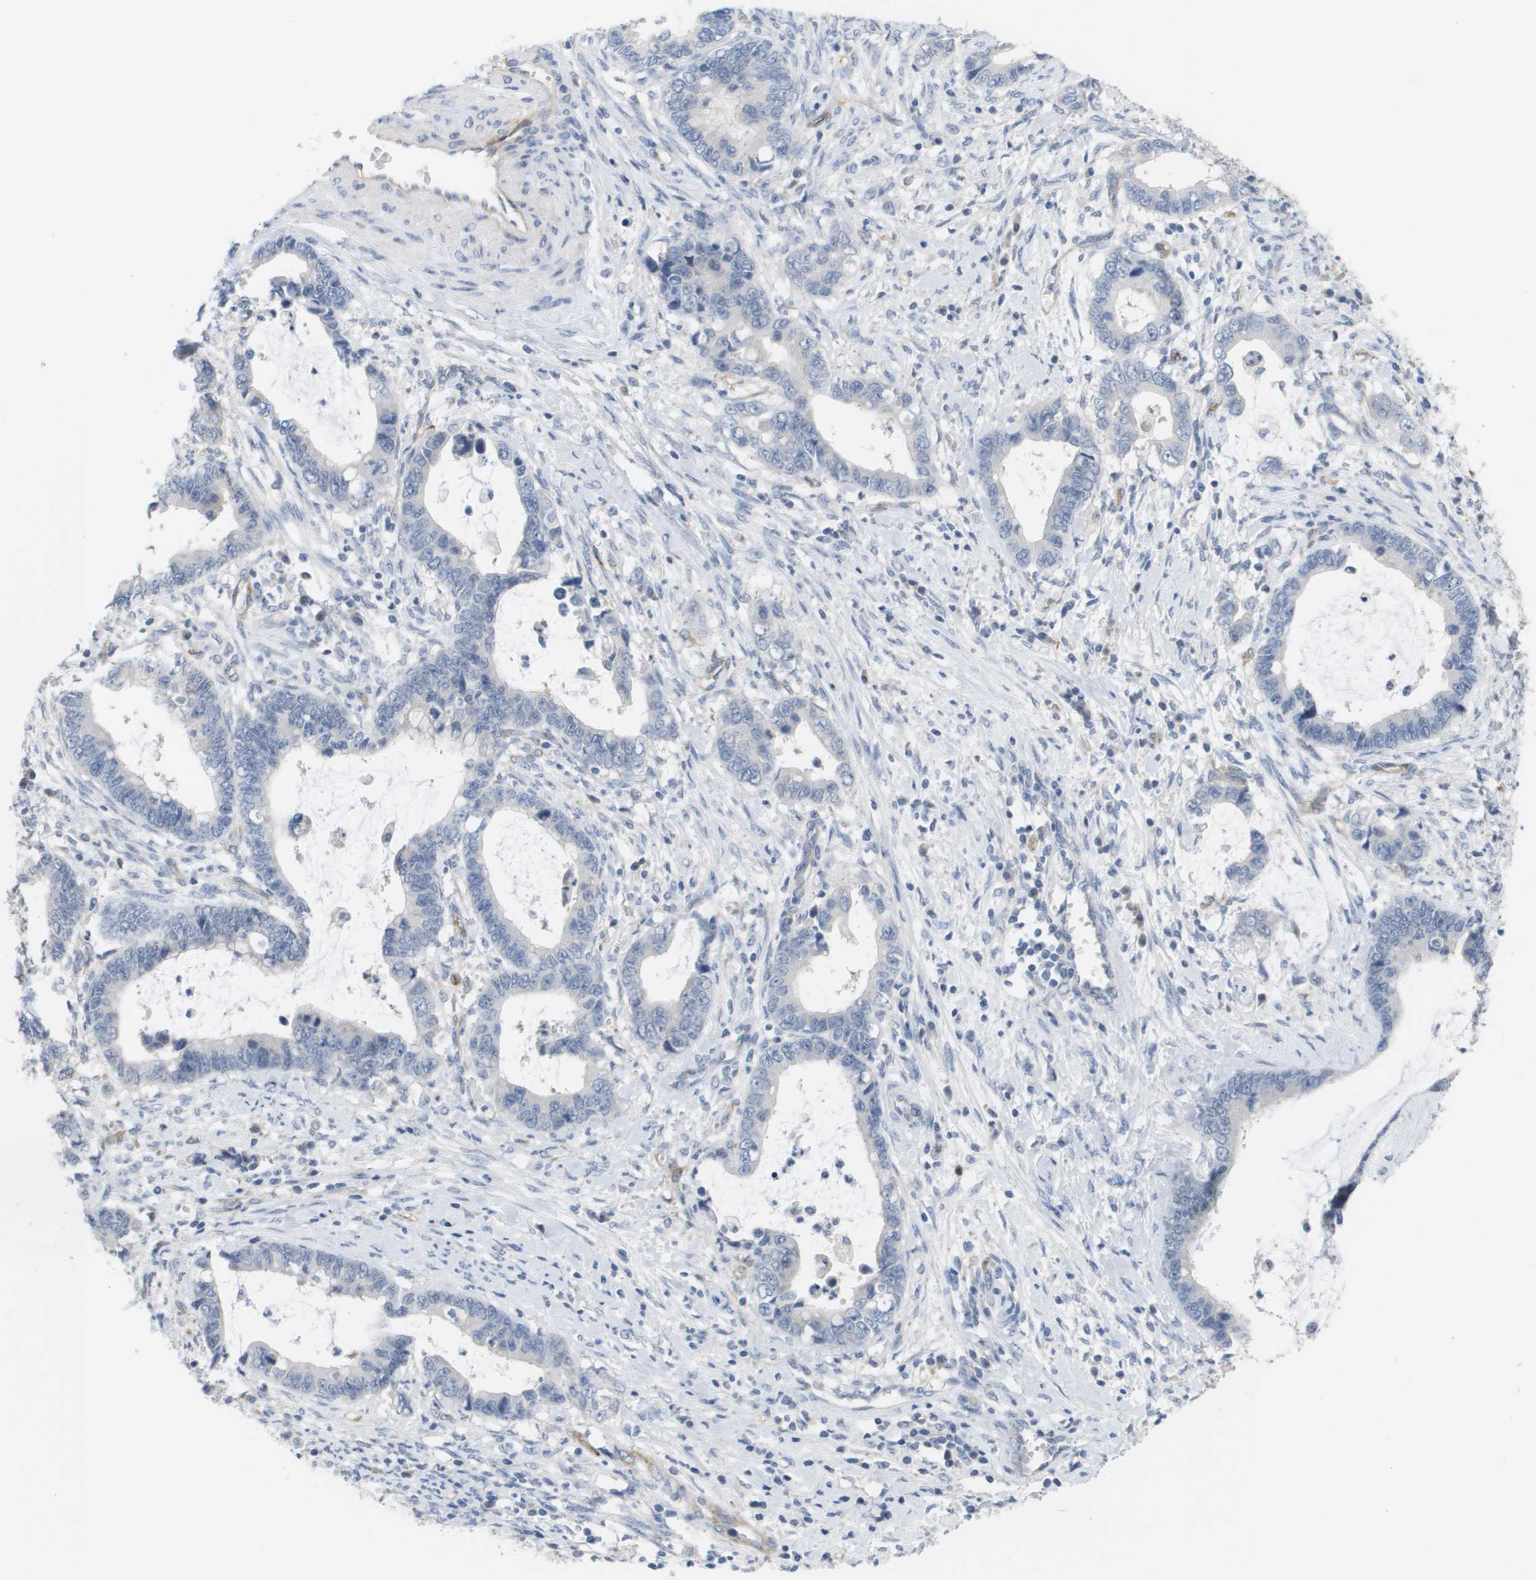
{"staining": {"intensity": "negative", "quantity": "none", "location": "none"}, "tissue": "cervical cancer", "cell_type": "Tumor cells", "image_type": "cancer", "snomed": [{"axis": "morphology", "description": "Adenocarcinoma, NOS"}, {"axis": "topography", "description": "Cervix"}], "caption": "Photomicrograph shows no significant protein staining in tumor cells of cervical adenocarcinoma. (Stains: DAB (3,3'-diaminobenzidine) immunohistochemistry with hematoxylin counter stain, Microscopy: brightfield microscopy at high magnification).", "gene": "ANGPT2", "patient": {"sex": "female", "age": 44}}